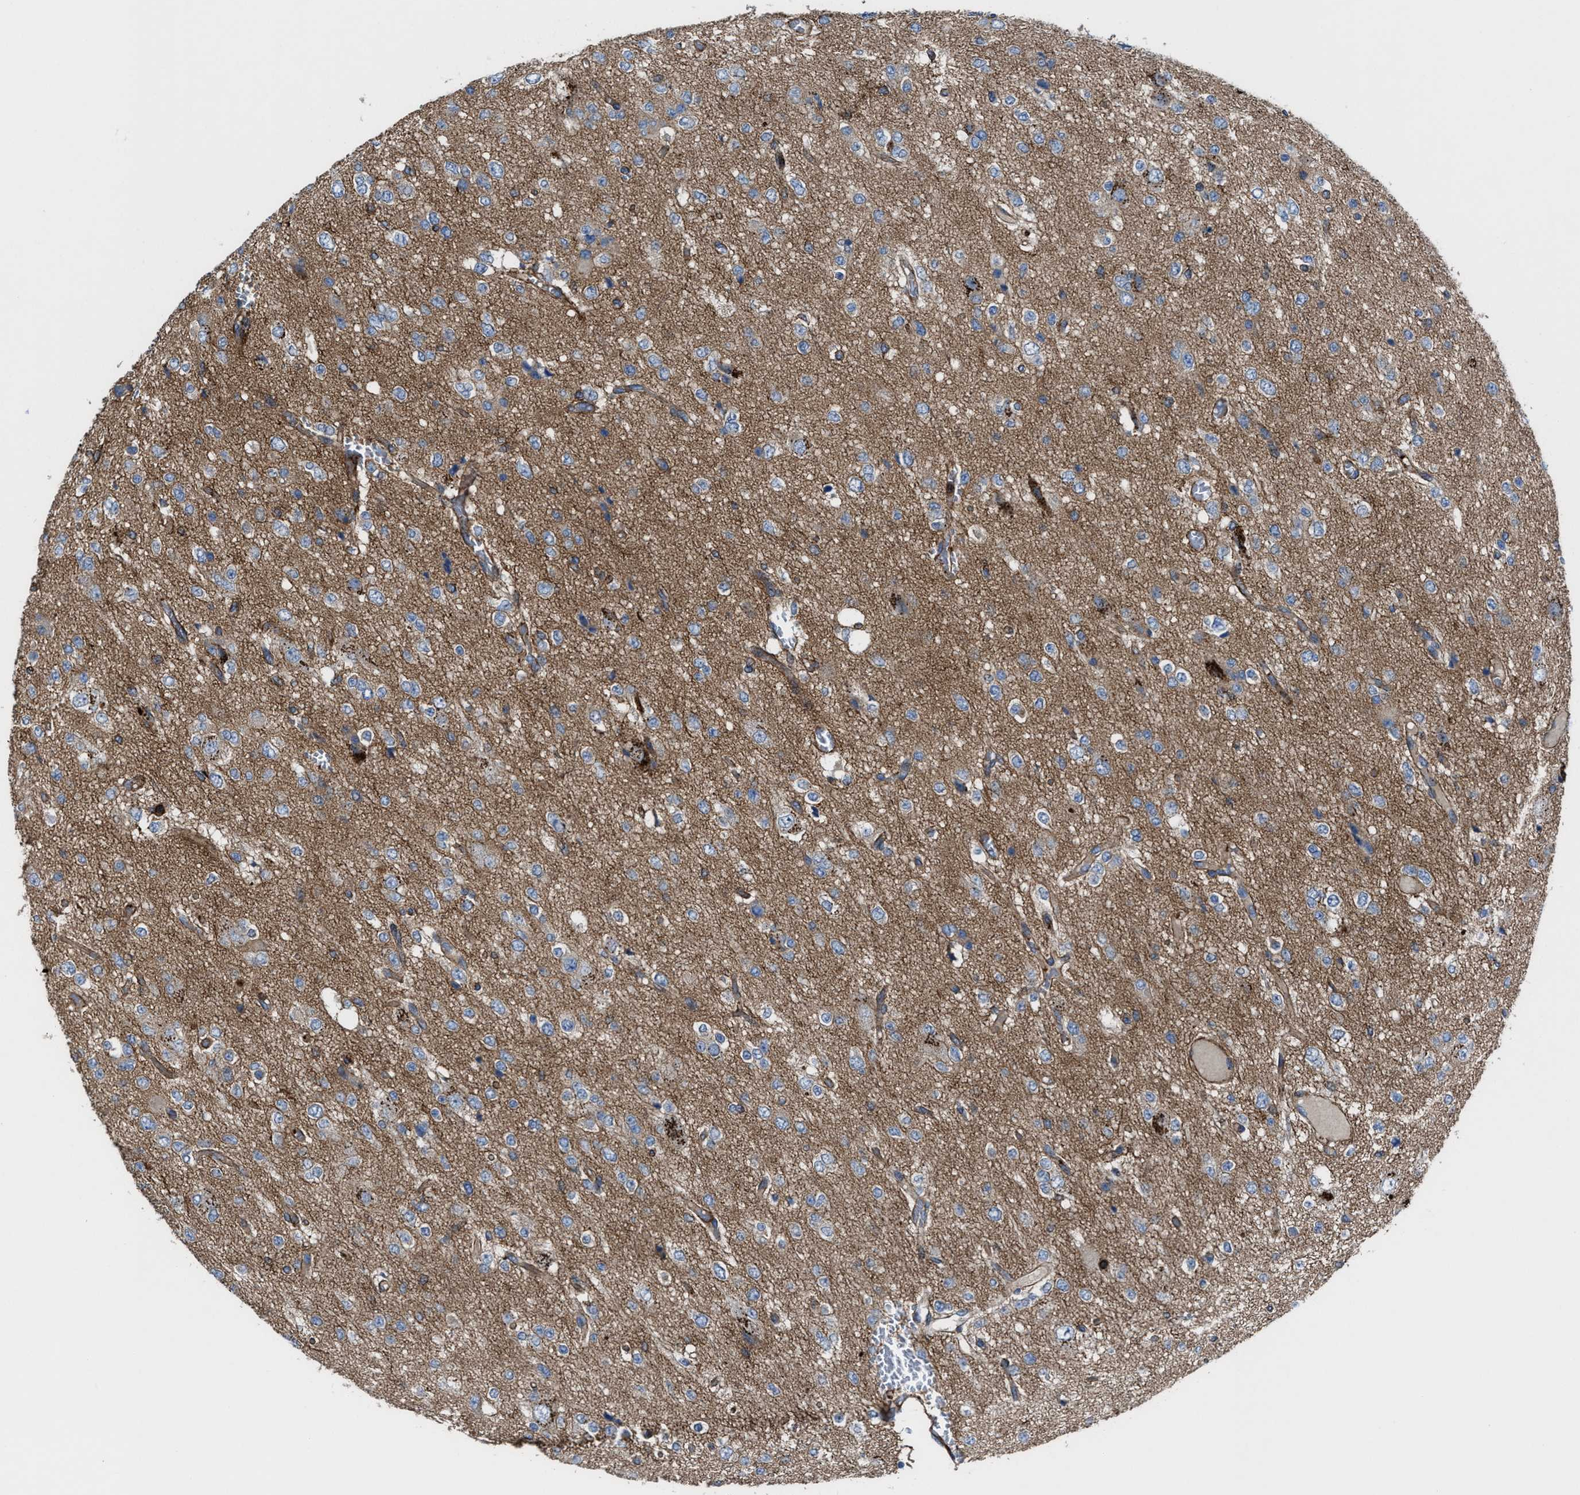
{"staining": {"intensity": "weak", "quantity": "25%-75%", "location": "cytoplasmic/membranous"}, "tissue": "glioma", "cell_type": "Tumor cells", "image_type": "cancer", "snomed": [{"axis": "morphology", "description": "Glioma, malignant, Low grade"}, {"axis": "topography", "description": "Brain"}], "caption": "Immunohistochemical staining of human glioma shows low levels of weak cytoplasmic/membranous protein staining in approximately 25%-75% of tumor cells.", "gene": "AGPAT2", "patient": {"sex": "male", "age": 38}}